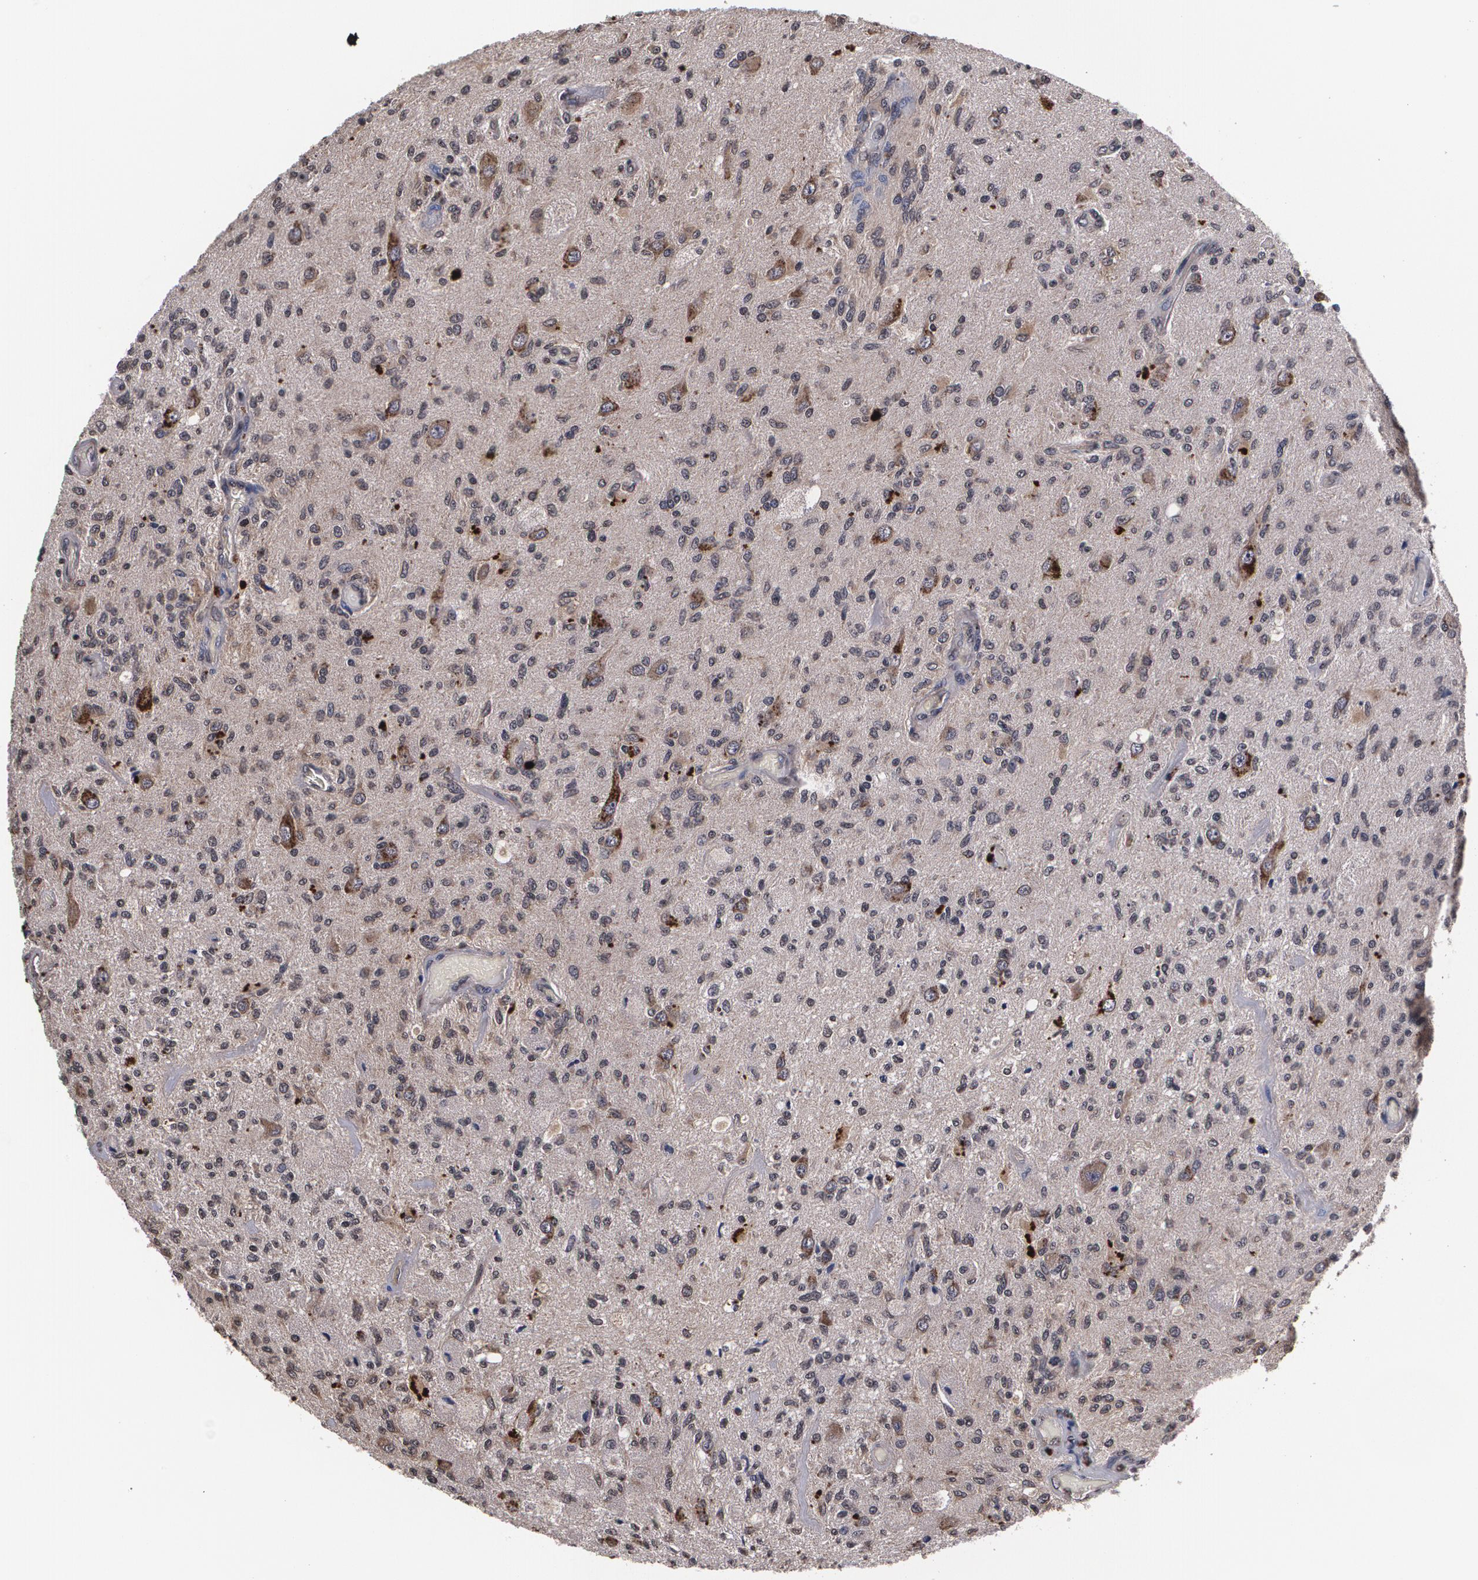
{"staining": {"intensity": "weak", "quantity": "25%-75%", "location": "cytoplasmic/membranous"}, "tissue": "glioma", "cell_type": "Tumor cells", "image_type": "cancer", "snomed": [{"axis": "morphology", "description": "Normal tissue, NOS"}, {"axis": "morphology", "description": "Glioma, malignant, High grade"}, {"axis": "topography", "description": "Cerebral cortex"}], "caption": "Malignant glioma (high-grade) was stained to show a protein in brown. There is low levels of weak cytoplasmic/membranous staining in about 25%-75% of tumor cells.", "gene": "MVP", "patient": {"sex": "male", "age": 77}}